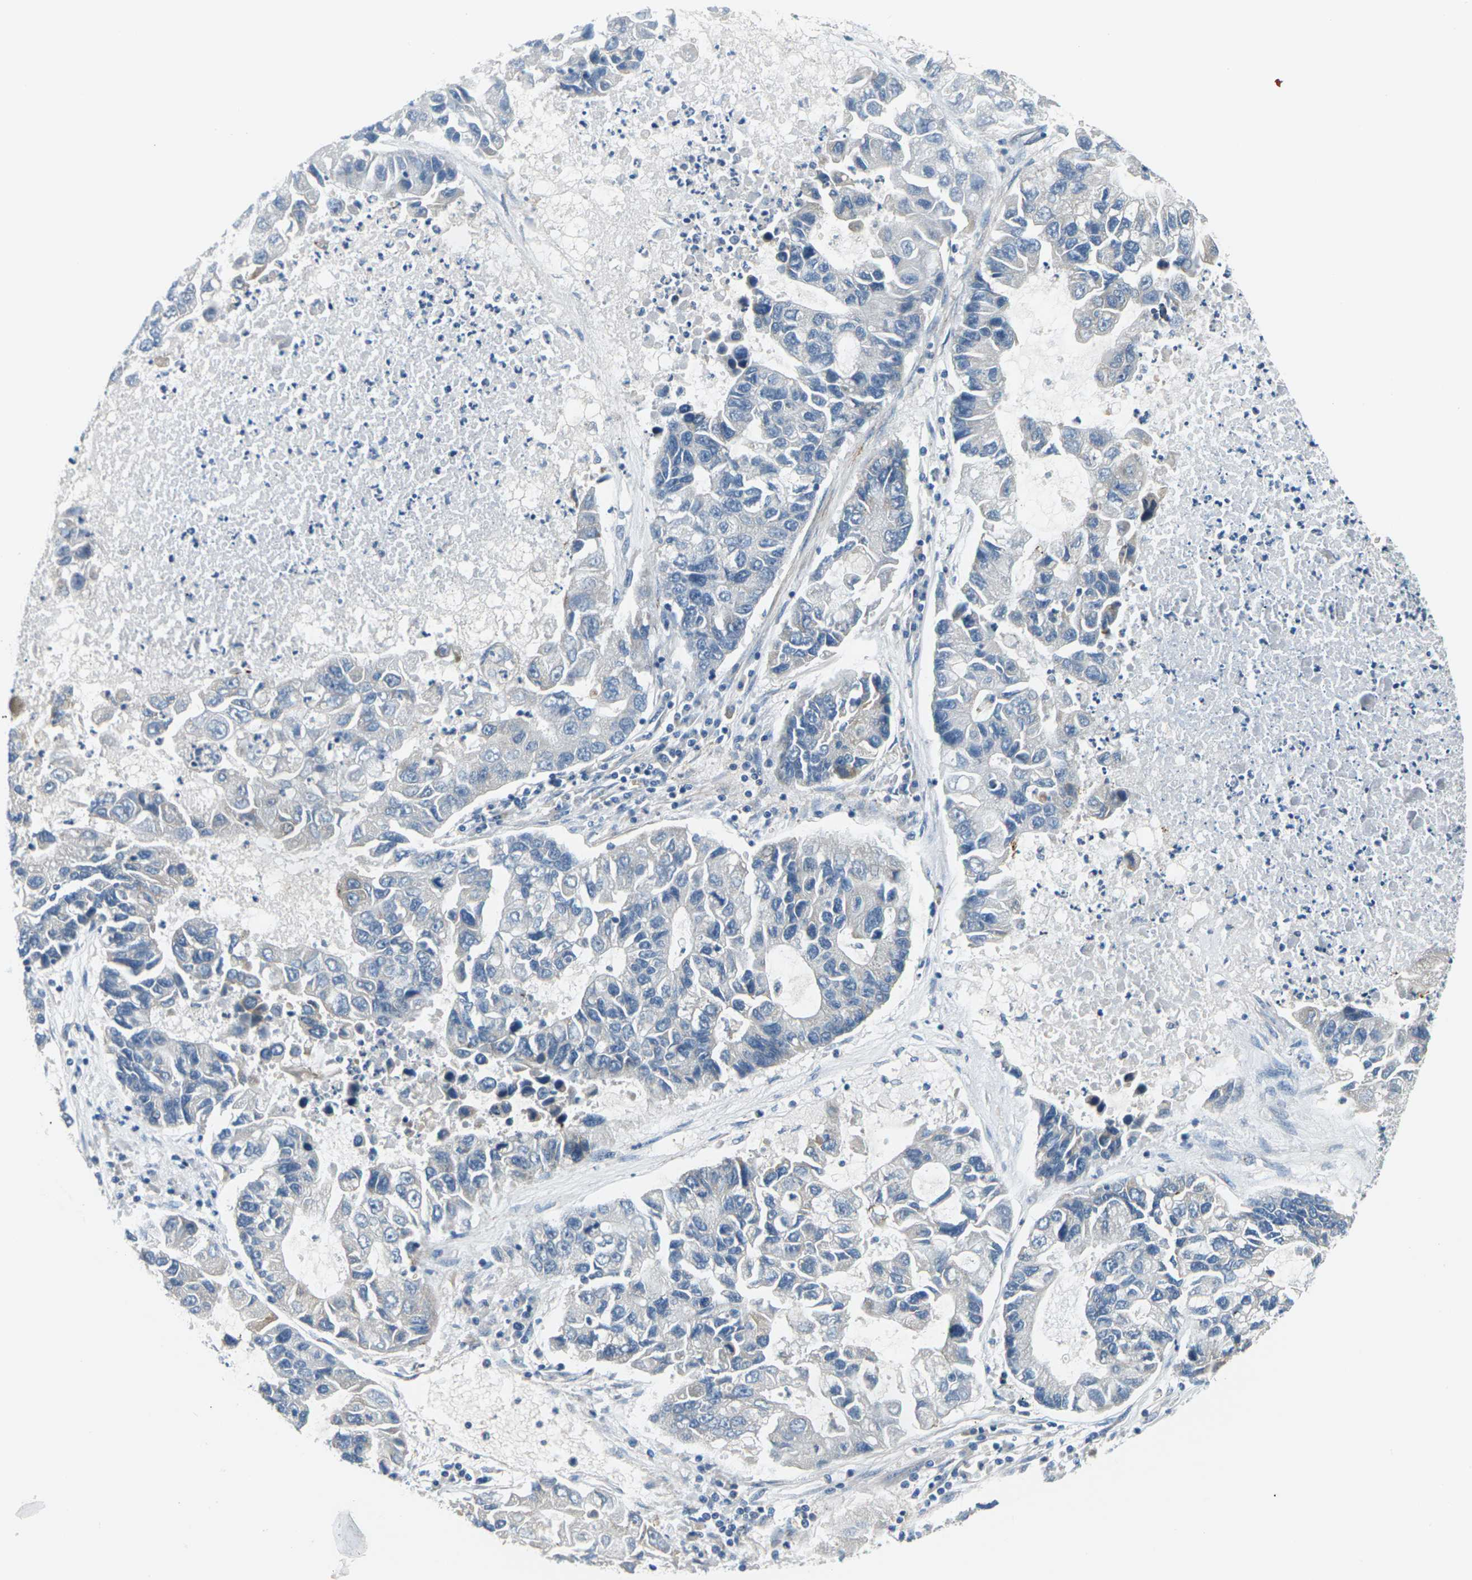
{"staining": {"intensity": "negative", "quantity": "none", "location": "none"}, "tissue": "lung cancer", "cell_type": "Tumor cells", "image_type": "cancer", "snomed": [{"axis": "morphology", "description": "Adenocarcinoma, NOS"}, {"axis": "topography", "description": "Lung"}], "caption": "Lung adenocarcinoma was stained to show a protein in brown. There is no significant staining in tumor cells.", "gene": "SLC13A3", "patient": {"sex": "female", "age": 51}}